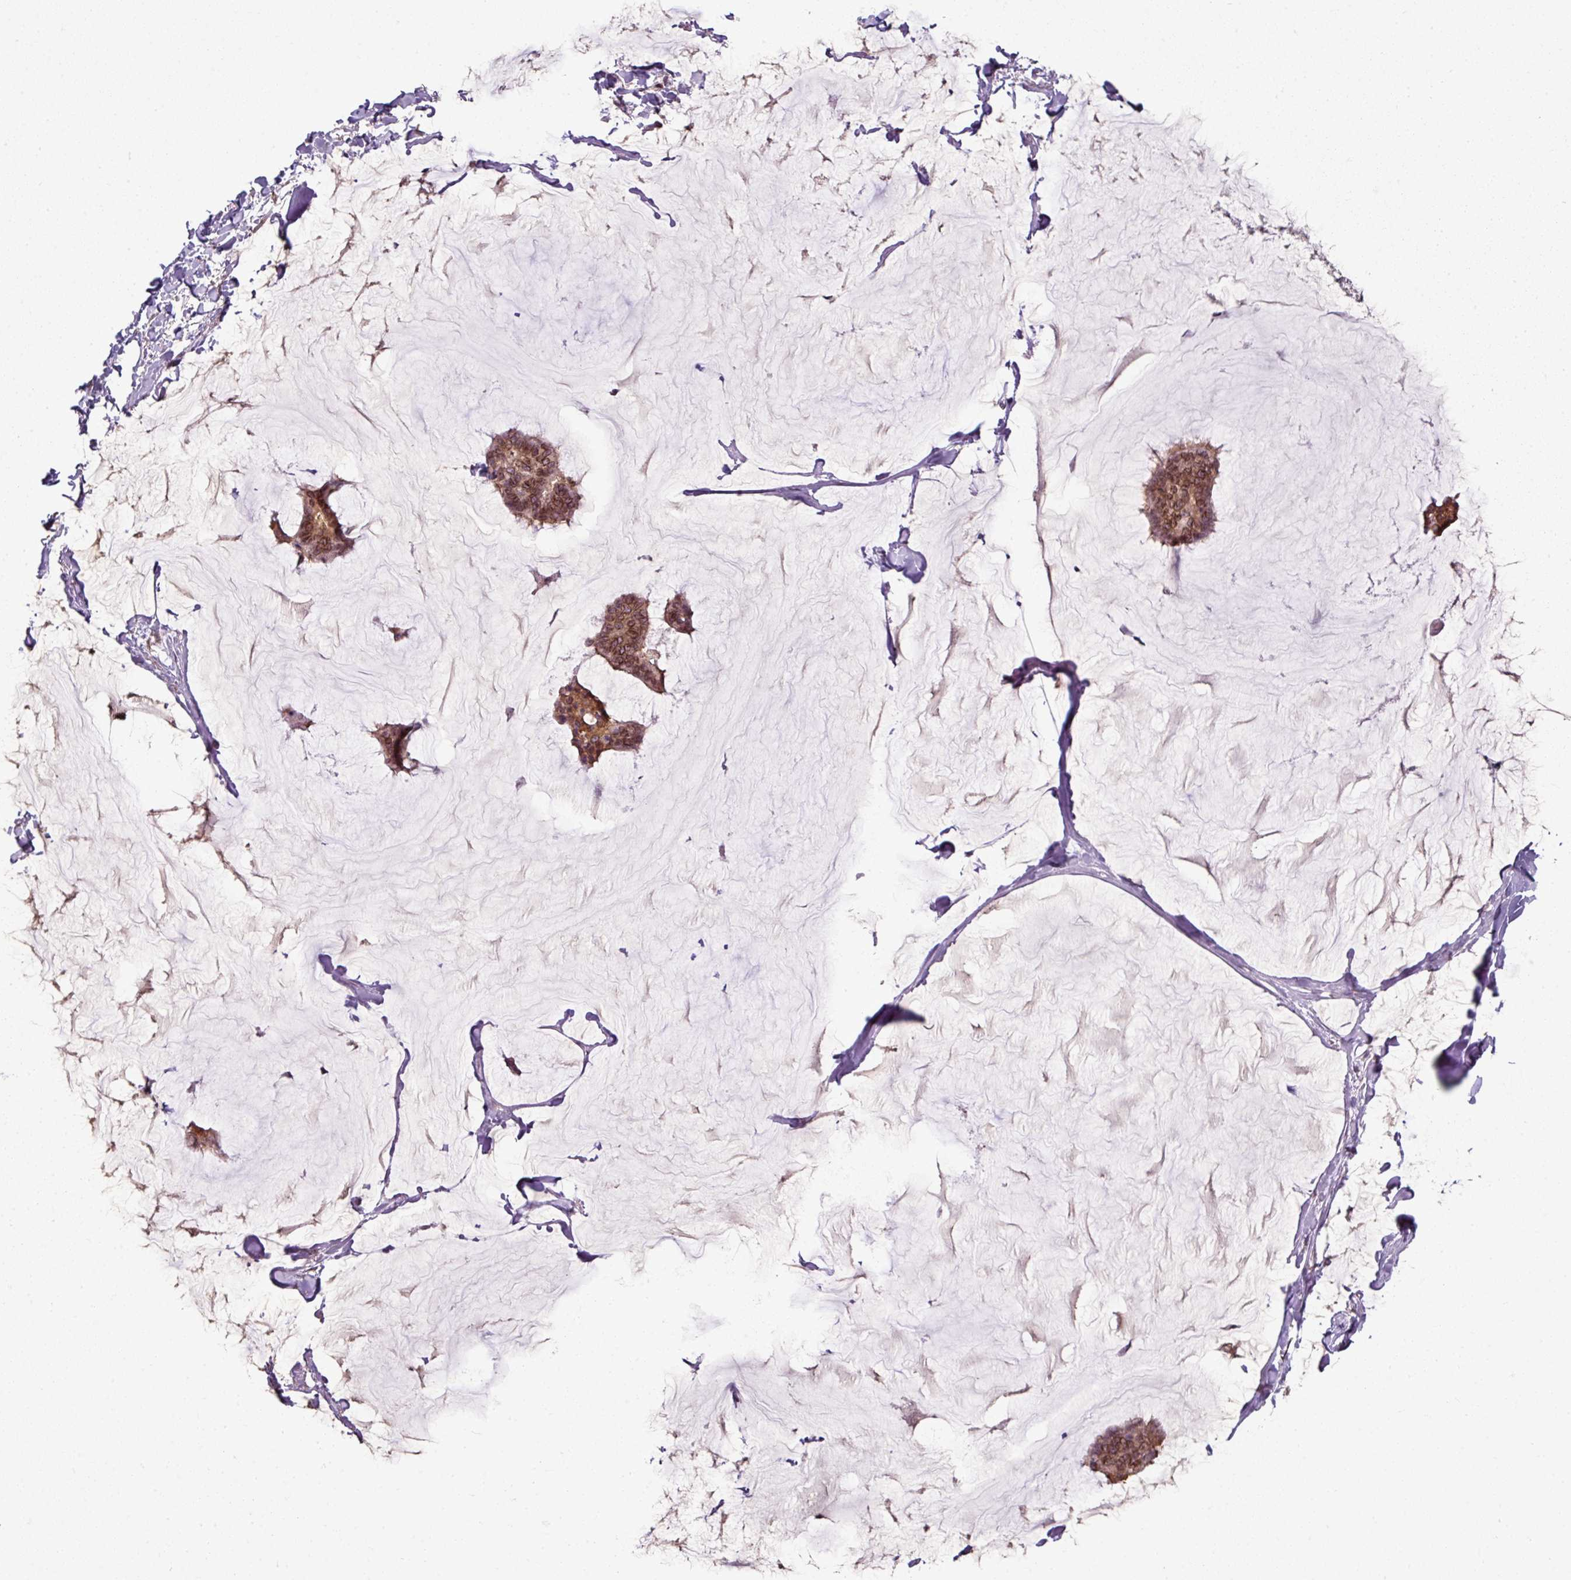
{"staining": {"intensity": "moderate", "quantity": ">75%", "location": "cytoplasmic/membranous,nuclear"}, "tissue": "breast cancer", "cell_type": "Tumor cells", "image_type": "cancer", "snomed": [{"axis": "morphology", "description": "Duct carcinoma"}, {"axis": "topography", "description": "Breast"}], "caption": "Breast invasive ductal carcinoma was stained to show a protein in brown. There is medium levels of moderate cytoplasmic/membranous and nuclear expression in approximately >75% of tumor cells. (DAB IHC, brown staining for protein, blue staining for nuclei).", "gene": "RANGAP1", "patient": {"sex": "female", "age": 93}}